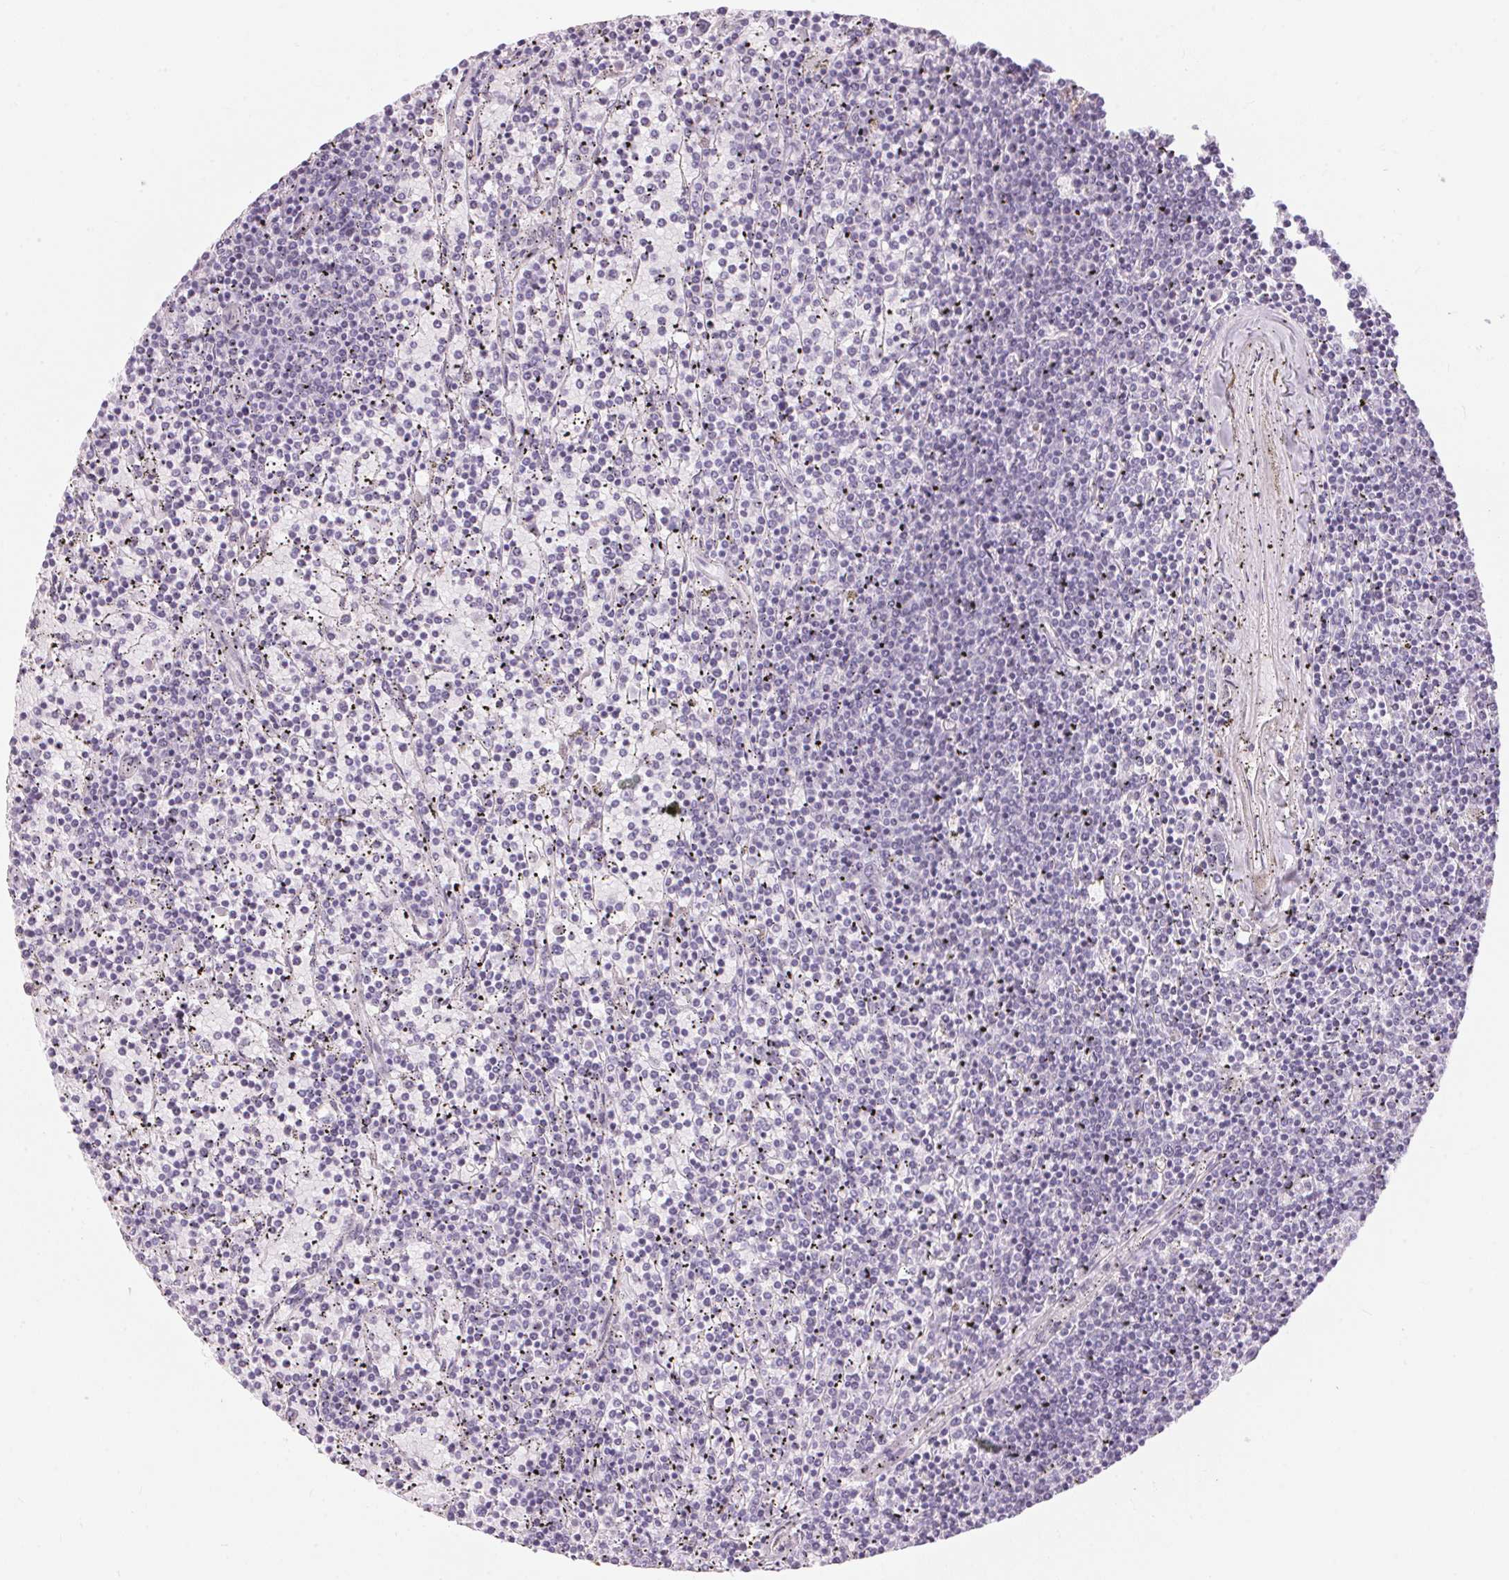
{"staining": {"intensity": "negative", "quantity": "none", "location": "none"}, "tissue": "lymphoma", "cell_type": "Tumor cells", "image_type": "cancer", "snomed": [{"axis": "morphology", "description": "Malignant lymphoma, non-Hodgkin's type, Low grade"}, {"axis": "topography", "description": "Spleen"}], "caption": "IHC of lymphoma shows no positivity in tumor cells. (Immunohistochemistry, brightfield microscopy, high magnification).", "gene": "CADPS", "patient": {"sex": "female", "age": 77}}